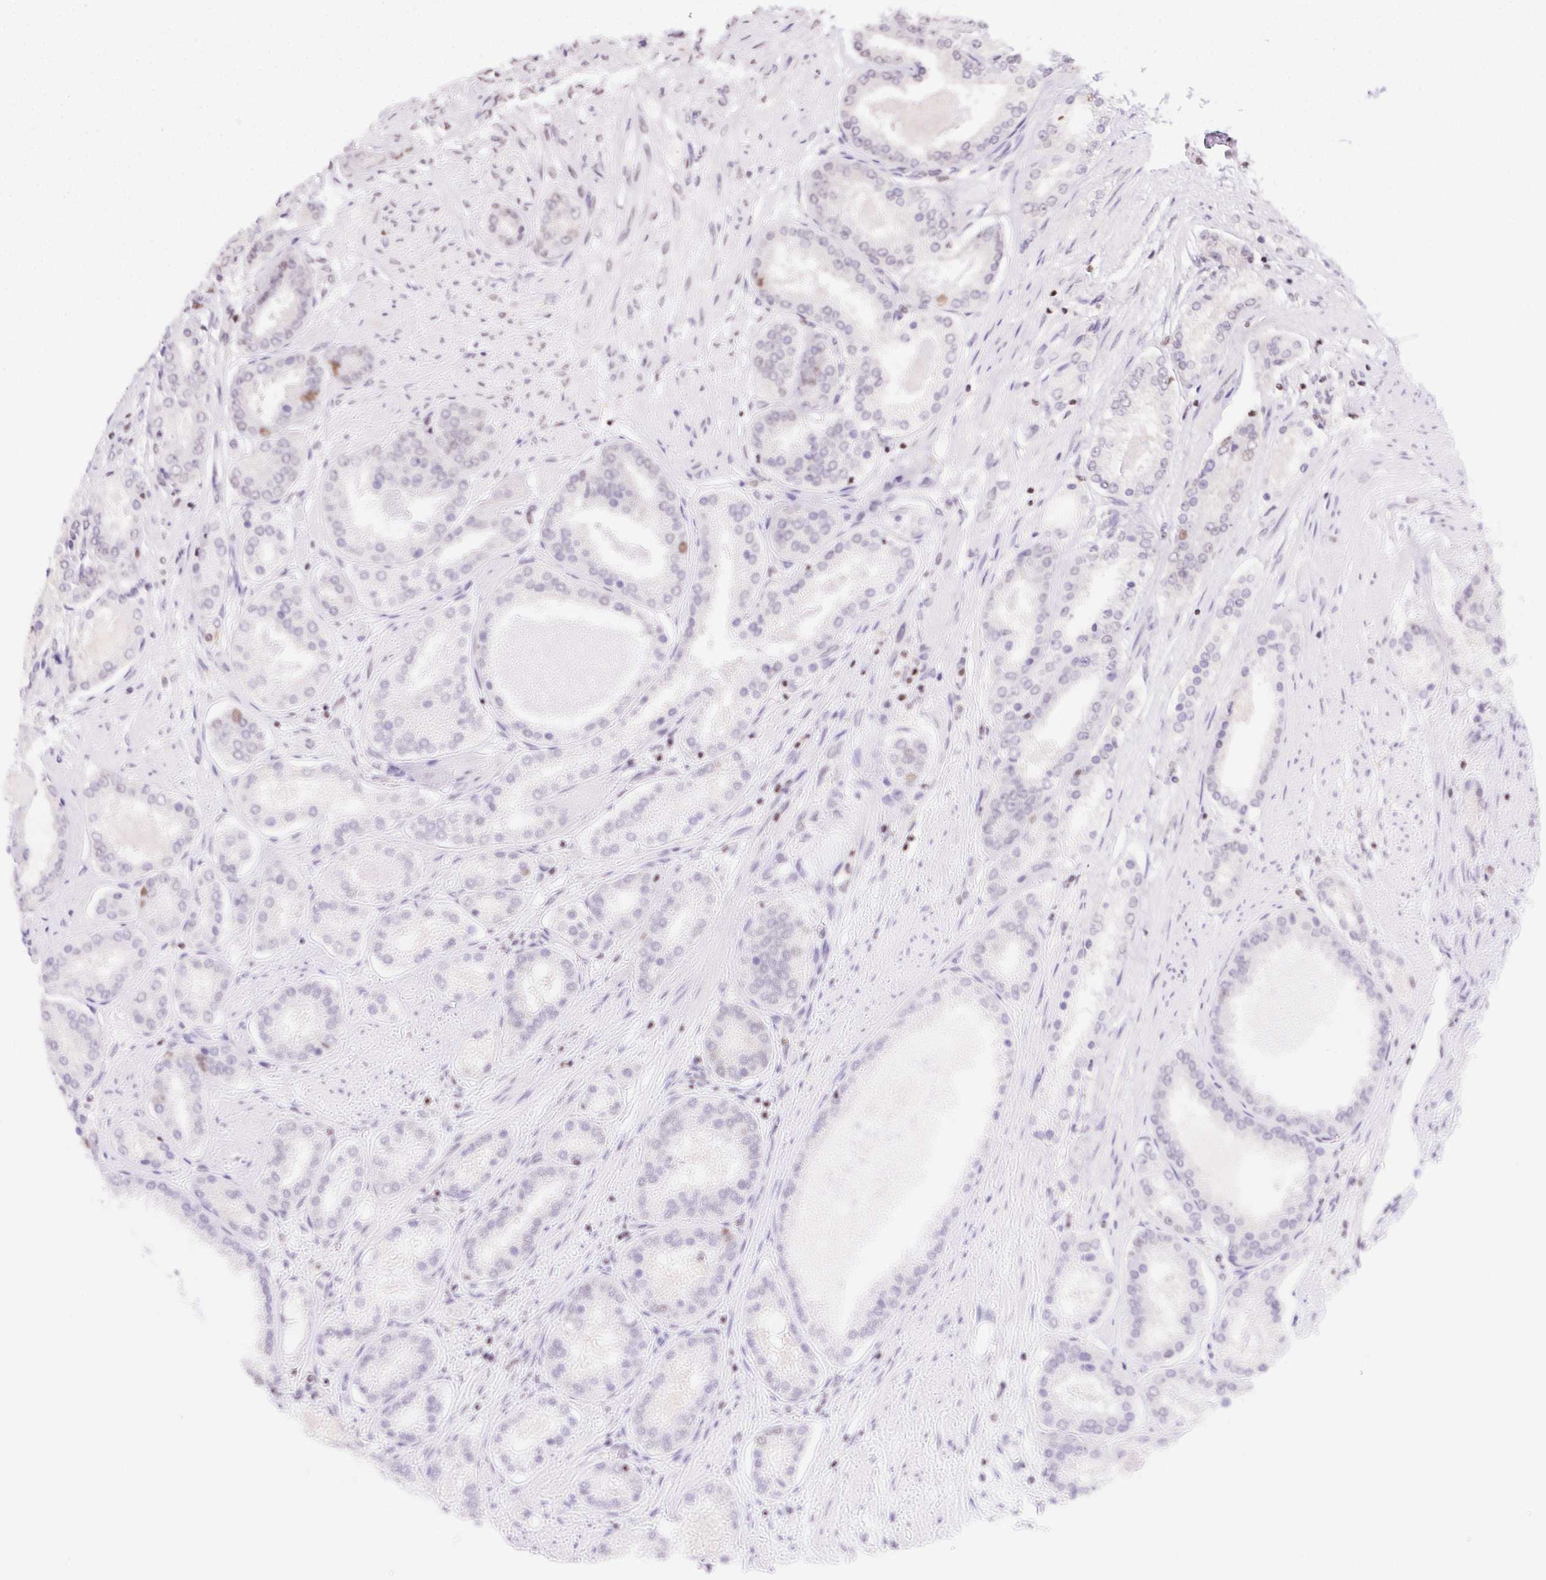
{"staining": {"intensity": "moderate", "quantity": "<25%", "location": "cytoplasmic/membranous,nuclear"}, "tissue": "prostate cancer", "cell_type": "Tumor cells", "image_type": "cancer", "snomed": [{"axis": "morphology", "description": "Adenocarcinoma, High grade"}, {"axis": "topography", "description": "Prostate"}], "caption": "Tumor cells reveal low levels of moderate cytoplasmic/membranous and nuclear positivity in approximately <25% of cells in human prostate cancer (adenocarcinoma (high-grade)). (DAB = brown stain, brightfield microscopy at high magnification).", "gene": "POLD3", "patient": {"sex": "male", "age": 63}}